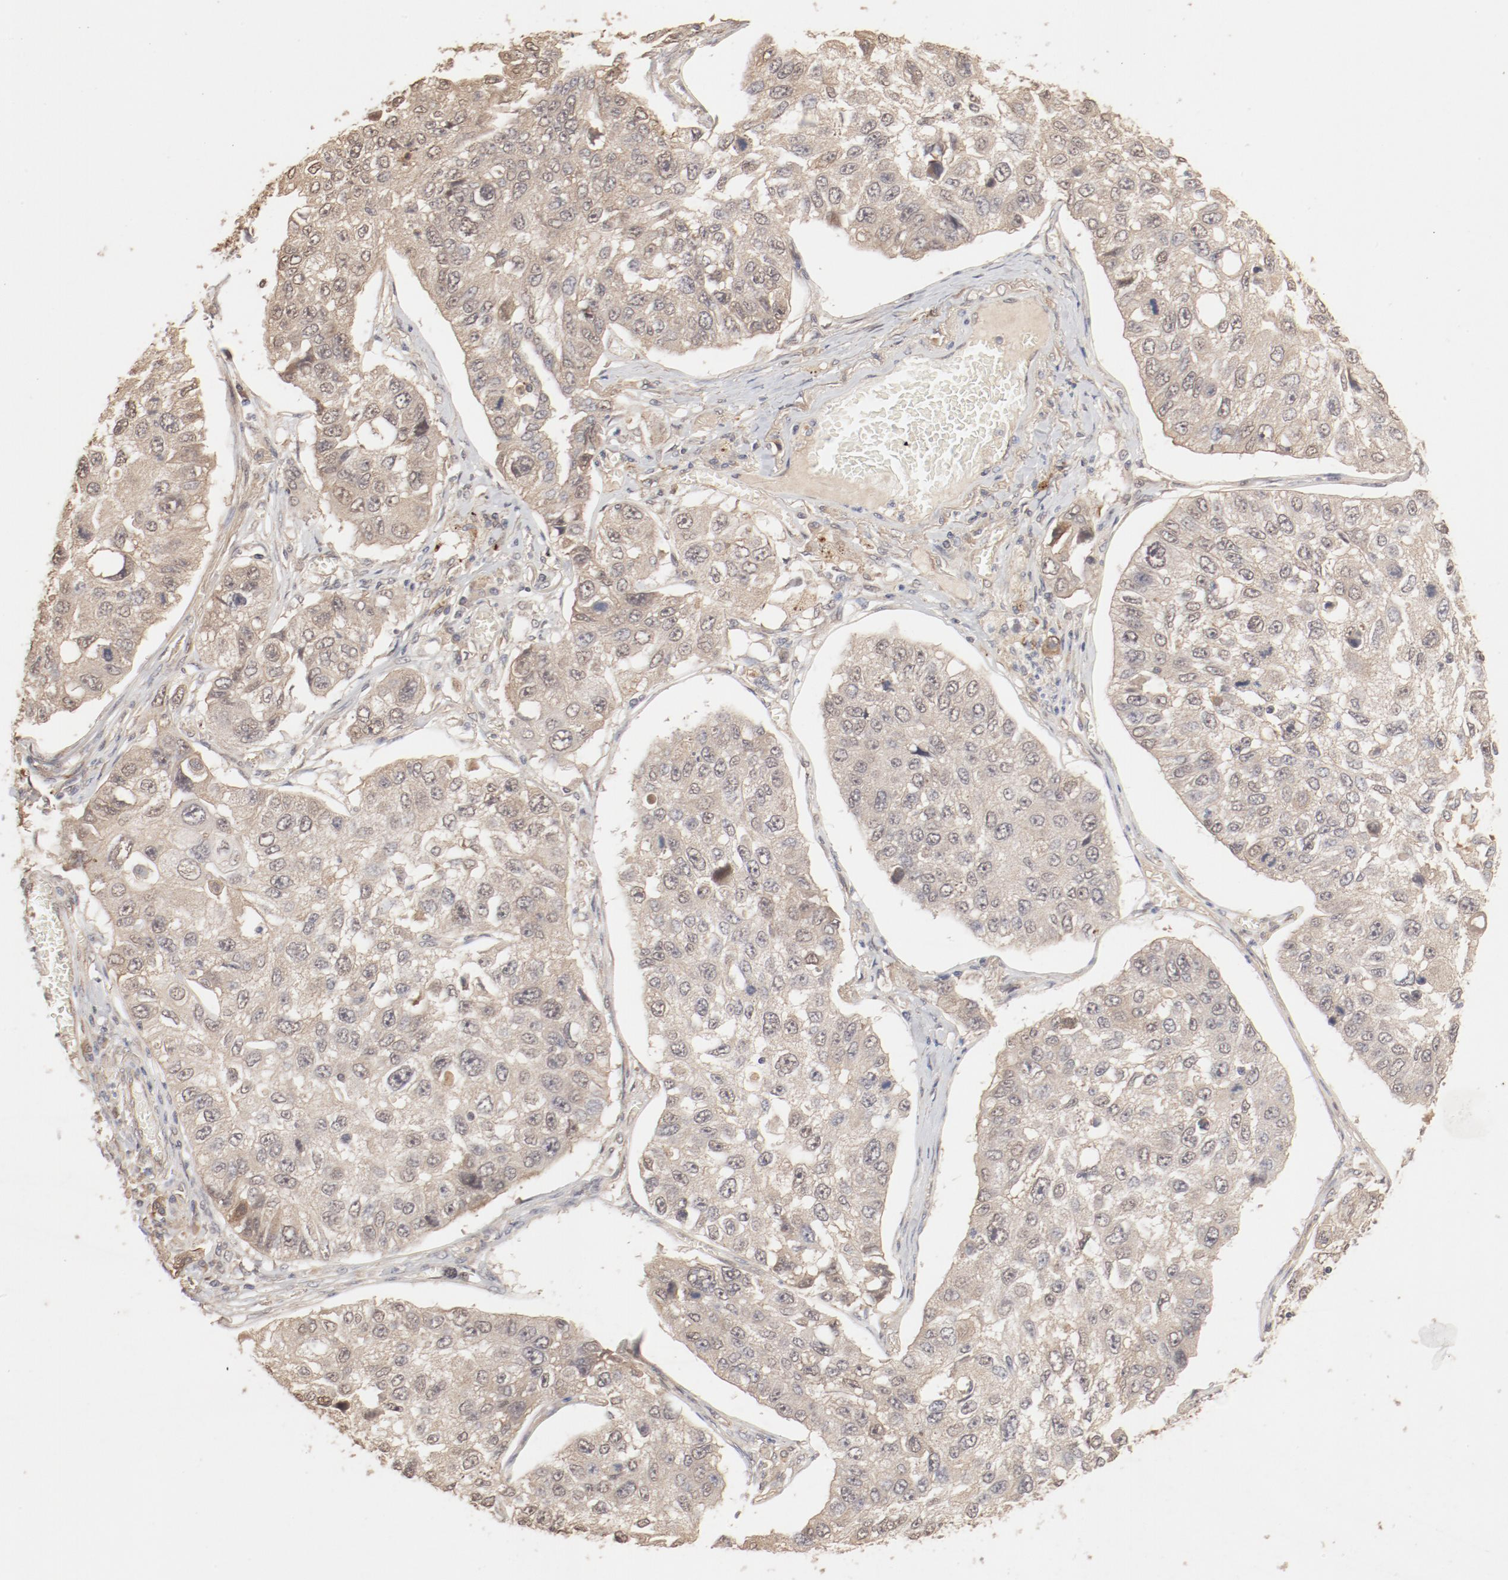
{"staining": {"intensity": "moderate", "quantity": ">75%", "location": "cytoplasmic/membranous,nuclear"}, "tissue": "lung cancer", "cell_type": "Tumor cells", "image_type": "cancer", "snomed": [{"axis": "morphology", "description": "Squamous cell carcinoma, NOS"}, {"axis": "topography", "description": "Lung"}], "caption": "Protein staining of lung squamous cell carcinoma tissue exhibits moderate cytoplasmic/membranous and nuclear staining in about >75% of tumor cells. (brown staining indicates protein expression, while blue staining denotes nuclei).", "gene": "IL3RA", "patient": {"sex": "male", "age": 71}}